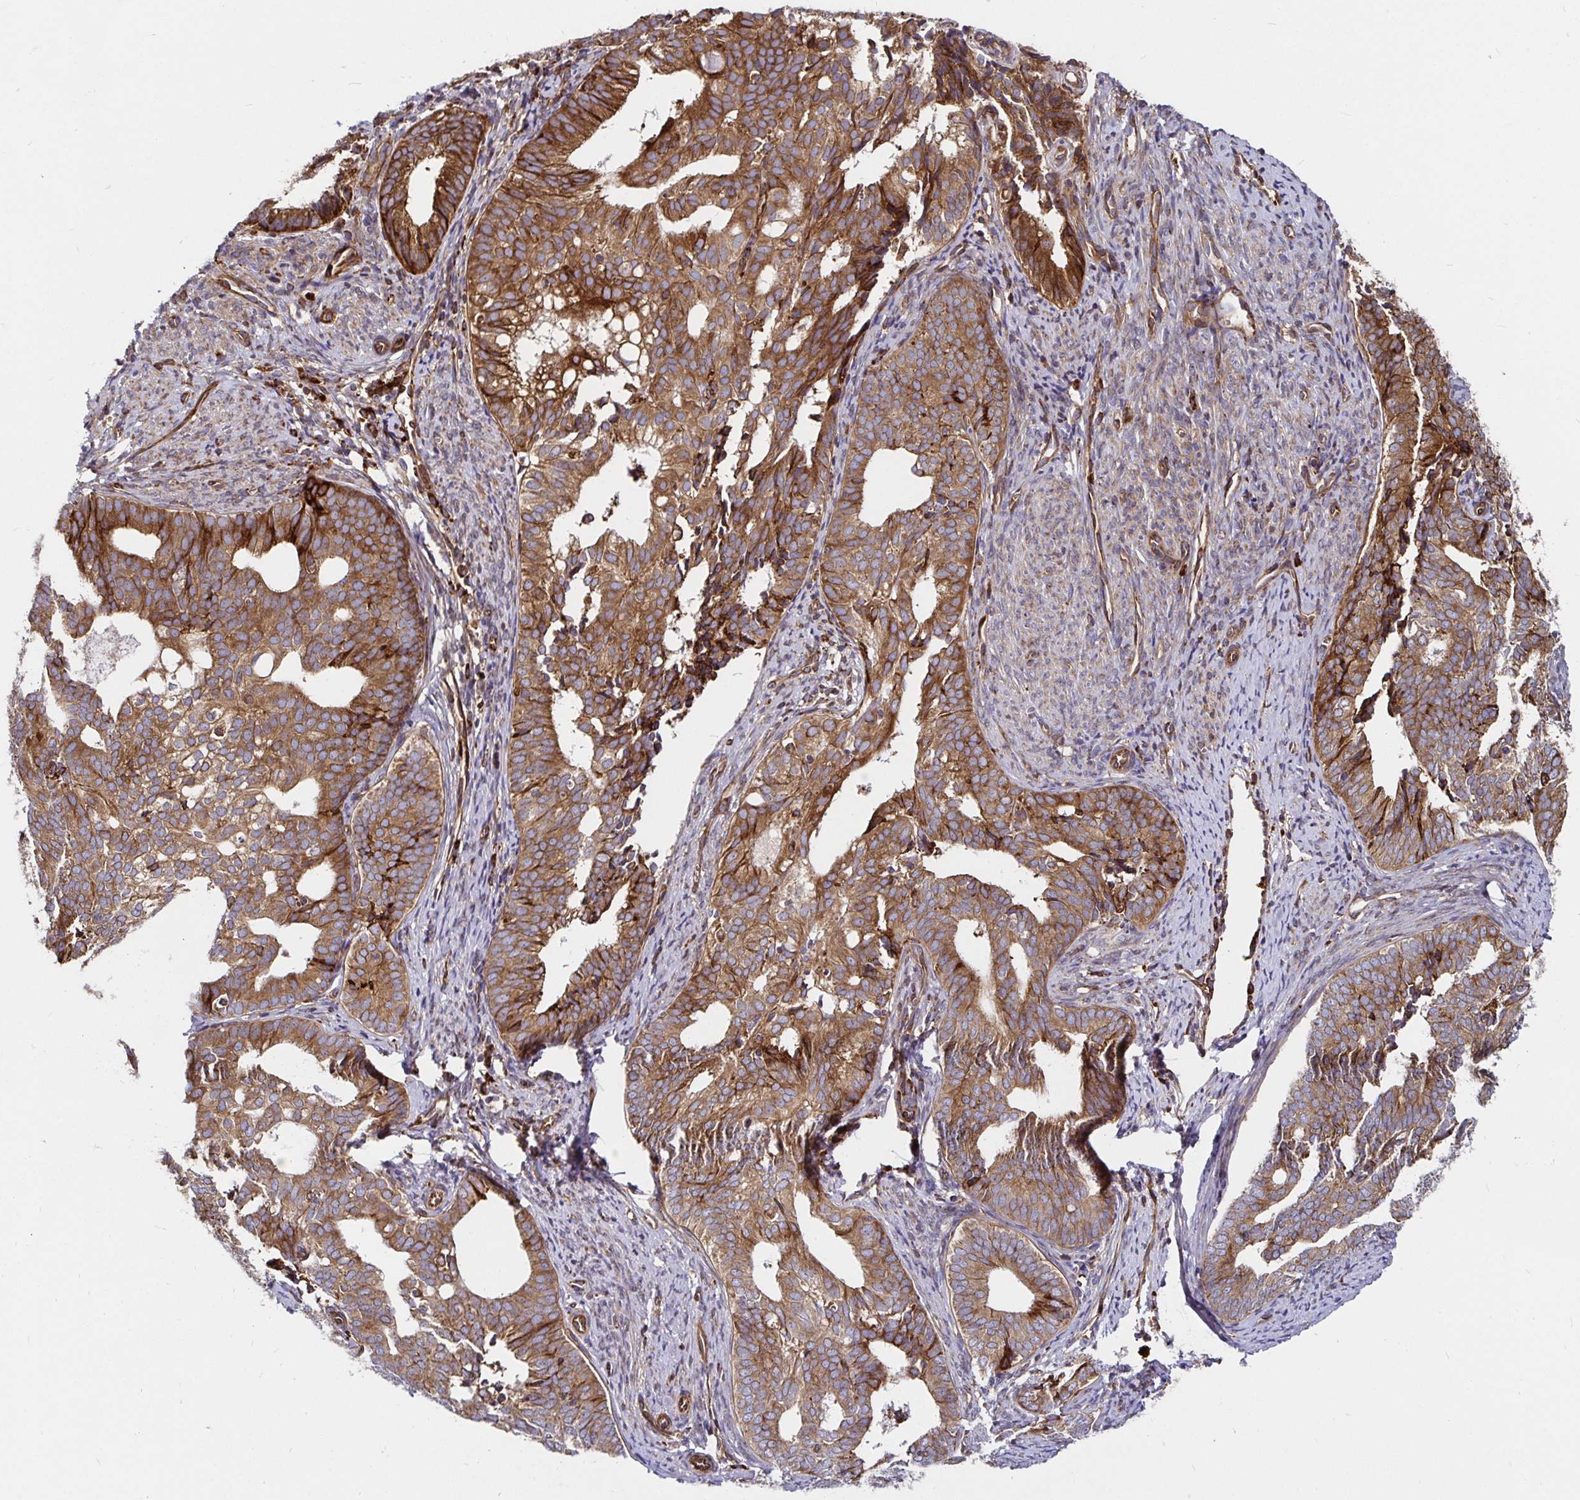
{"staining": {"intensity": "moderate", "quantity": ">75%", "location": "cytoplasmic/membranous"}, "tissue": "endometrial cancer", "cell_type": "Tumor cells", "image_type": "cancer", "snomed": [{"axis": "morphology", "description": "Adenocarcinoma, NOS"}, {"axis": "topography", "description": "Endometrium"}], "caption": "Immunohistochemical staining of endometrial cancer (adenocarcinoma) exhibits medium levels of moderate cytoplasmic/membranous protein positivity in approximately >75% of tumor cells.", "gene": "SMYD3", "patient": {"sex": "female", "age": 75}}